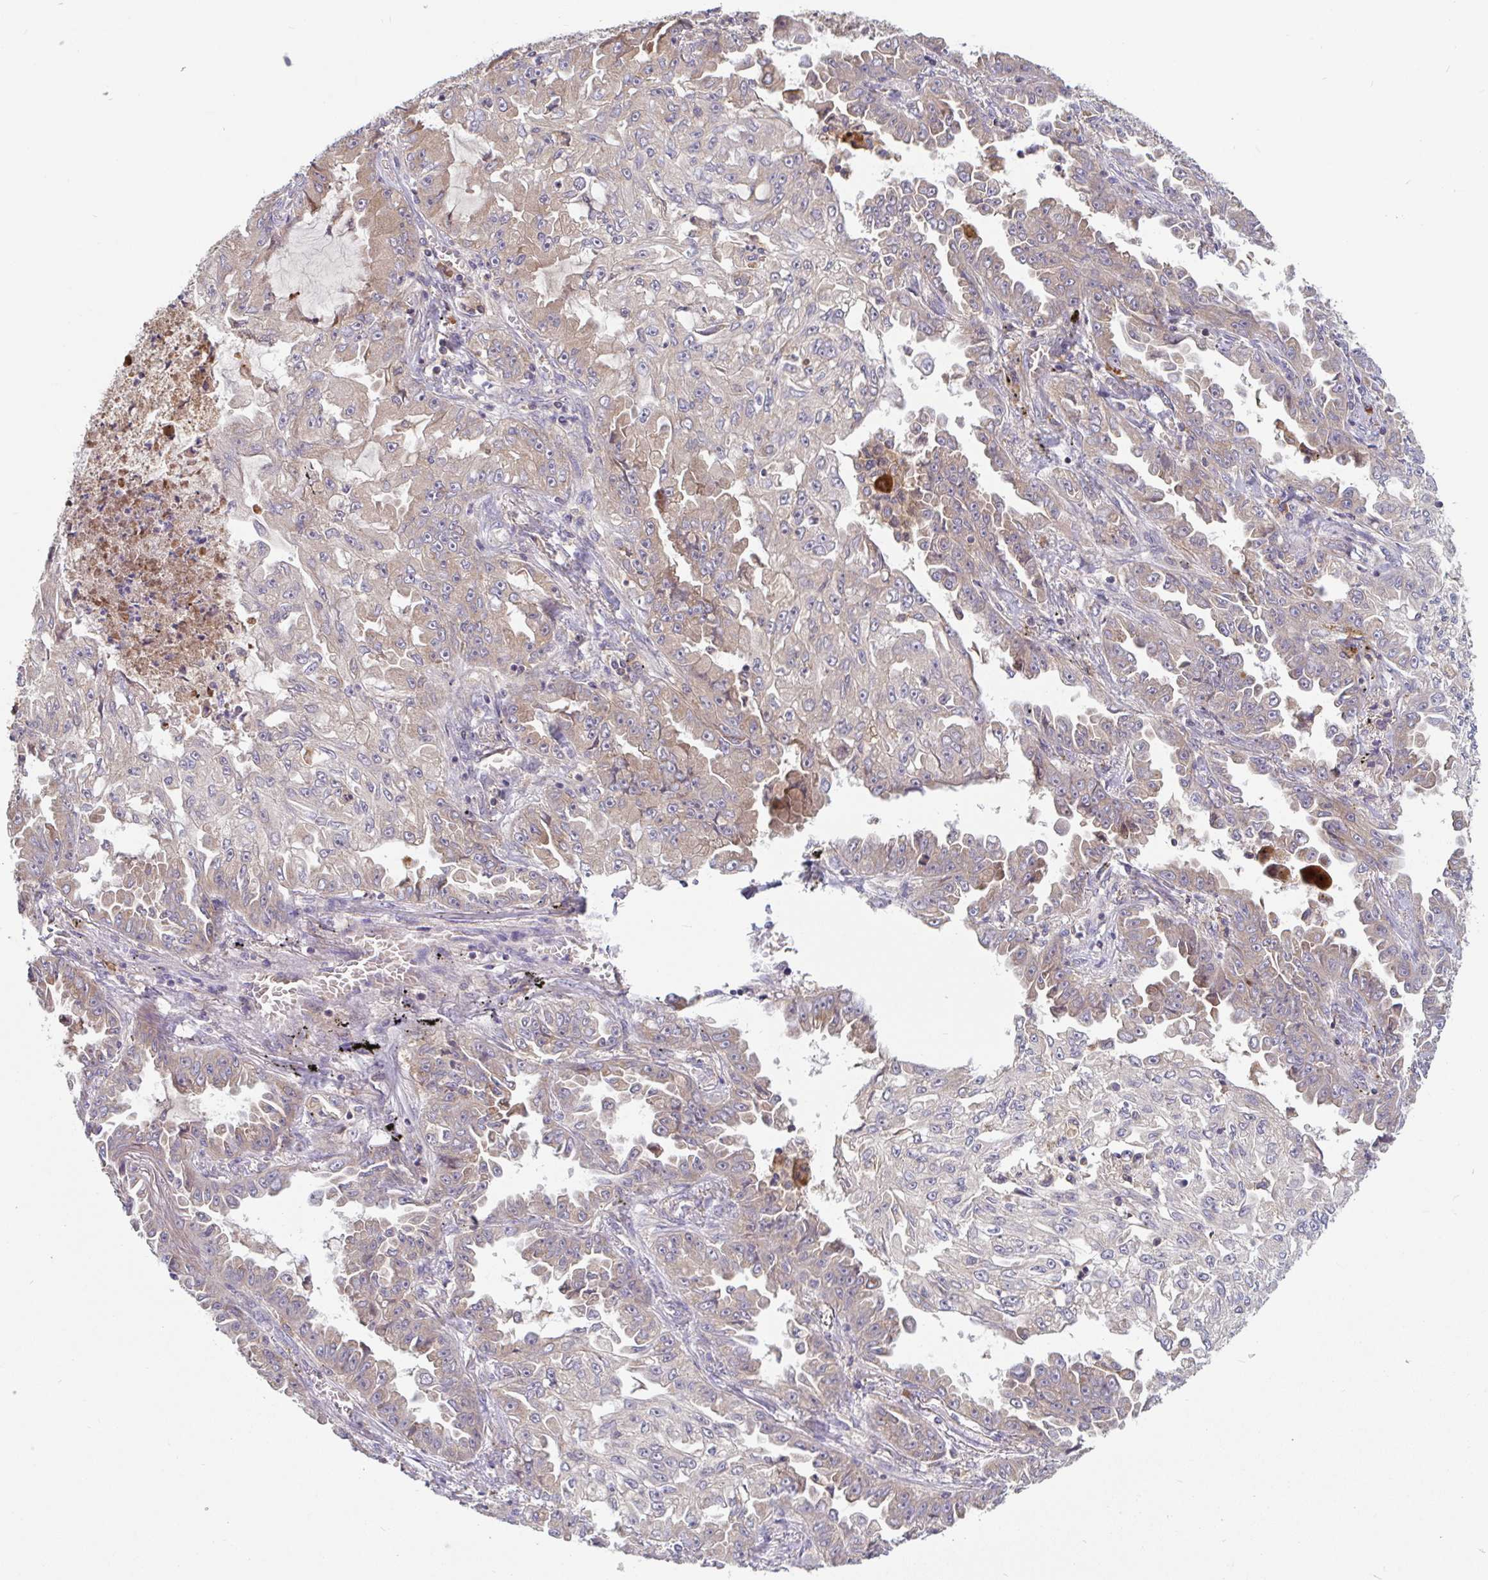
{"staining": {"intensity": "weak", "quantity": "25%-75%", "location": "cytoplasmic/membranous"}, "tissue": "lung cancer", "cell_type": "Tumor cells", "image_type": "cancer", "snomed": [{"axis": "morphology", "description": "Adenocarcinoma, NOS"}, {"axis": "topography", "description": "Lung"}], "caption": "Immunohistochemistry image of human lung cancer (adenocarcinoma) stained for a protein (brown), which shows low levels of weak cytoplasmic/membranous positivity in about 25%-75% of tumor cells.", "gene": "LARP1", "patient": {"sex": "female", "age": 52}}